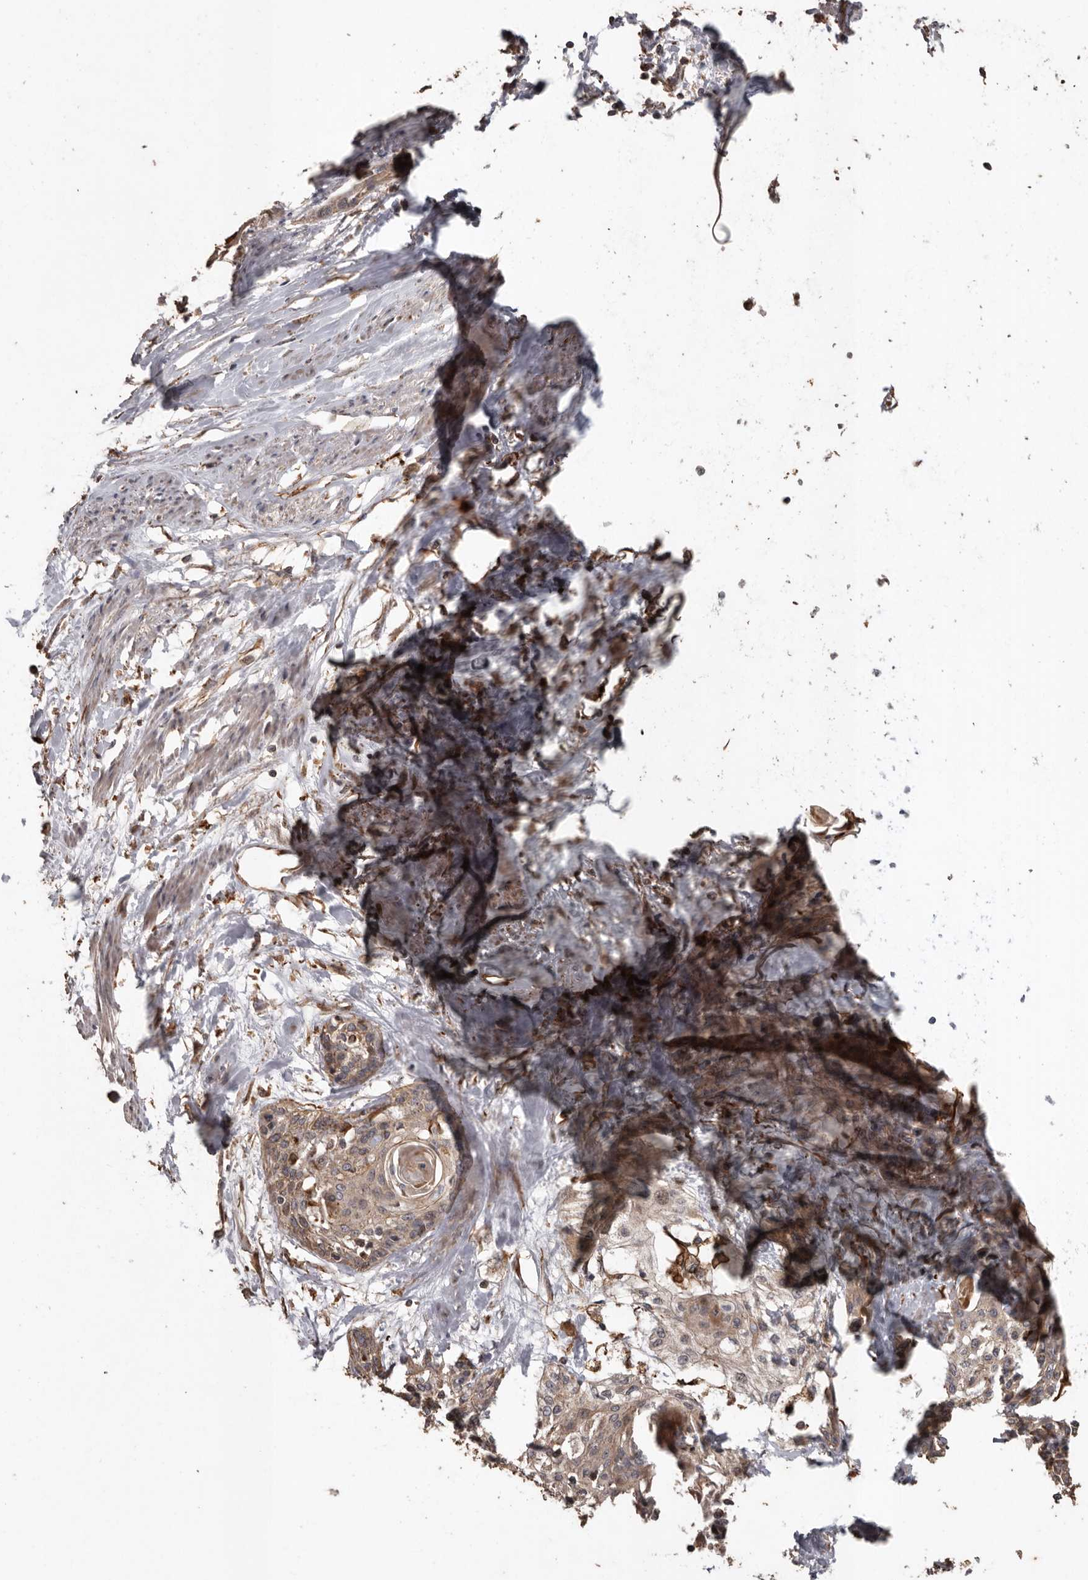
{"staining": {"intensity": "weak", "quantity": ">75%", "location": "cytoplasmic/membranous,nuclear"}, "tissue": "cervical cancer", "cell_type": "Tumor cells", "image_type": "cancer", "snomed": [{"axis": "morphology", "description": "Squamous cell carcinoma, NOS"}, {"axis": "topography", "description": "Cervix"}], "caption": "A low amount of weak cytoplasmic/membranous and nuclear expression is identified in about >75% of tumor cells in cervical cancer tissue.", "gene": "BRAT1", "patient": {"sex": "female", "age": 57}}